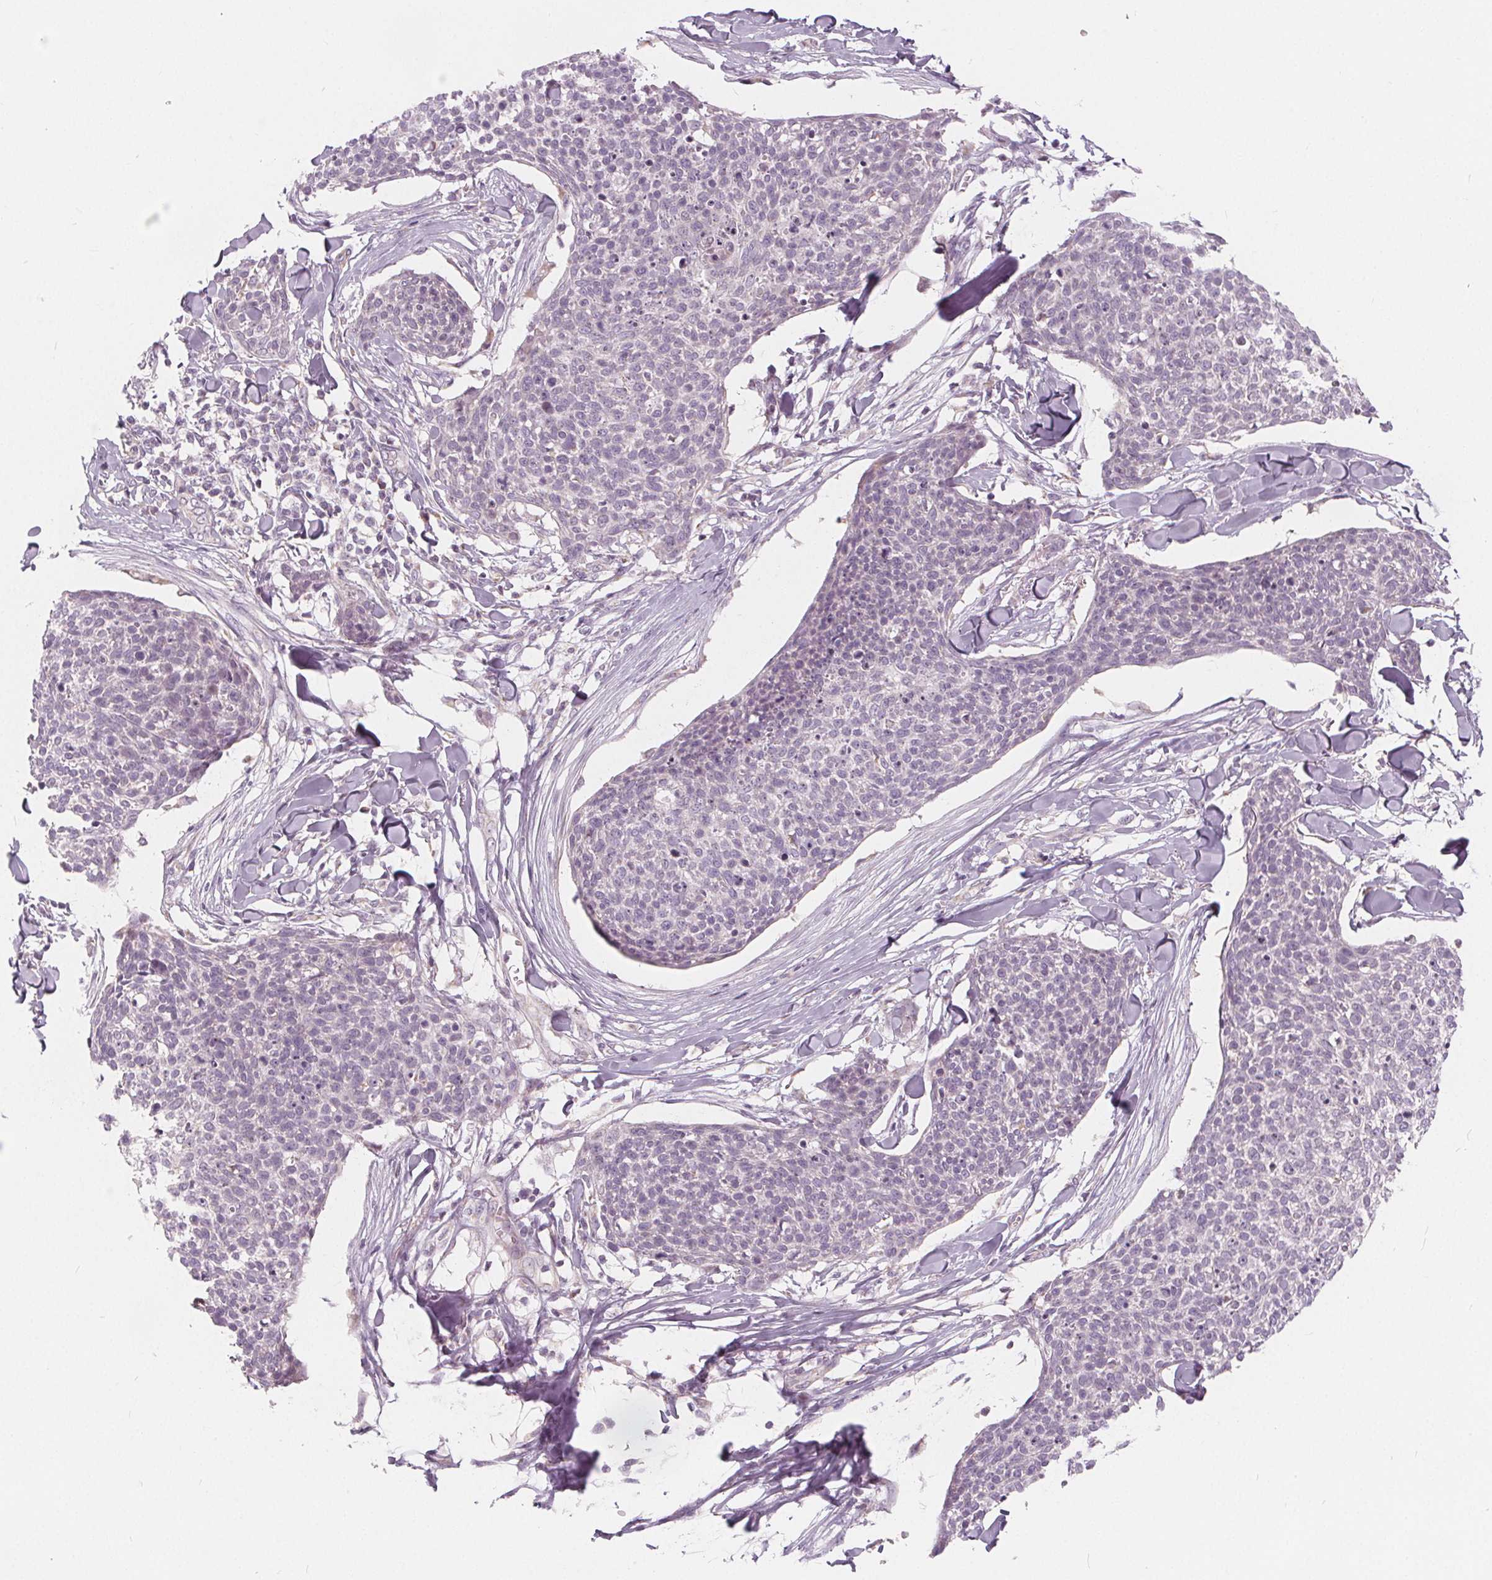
{"staining": {"intensity": "negative", "quantity": "none", "location": "none"}, "tissue": "skin cancer", "cell_type": "Tumor cells", "image_type": "cancer", "snomed": [{"axis": "morphology", "description": "Squamous cell carcinoma, NOS"}, {"axis": "topography", "description": "Skin"}, {"axis": "topography", "description": "Vulva"}], "caption": "An image of human skin cancer is negative for staining in tumor cells.", "gene": "NUP210L", "patient": {"sex": "female", "age": 75}}